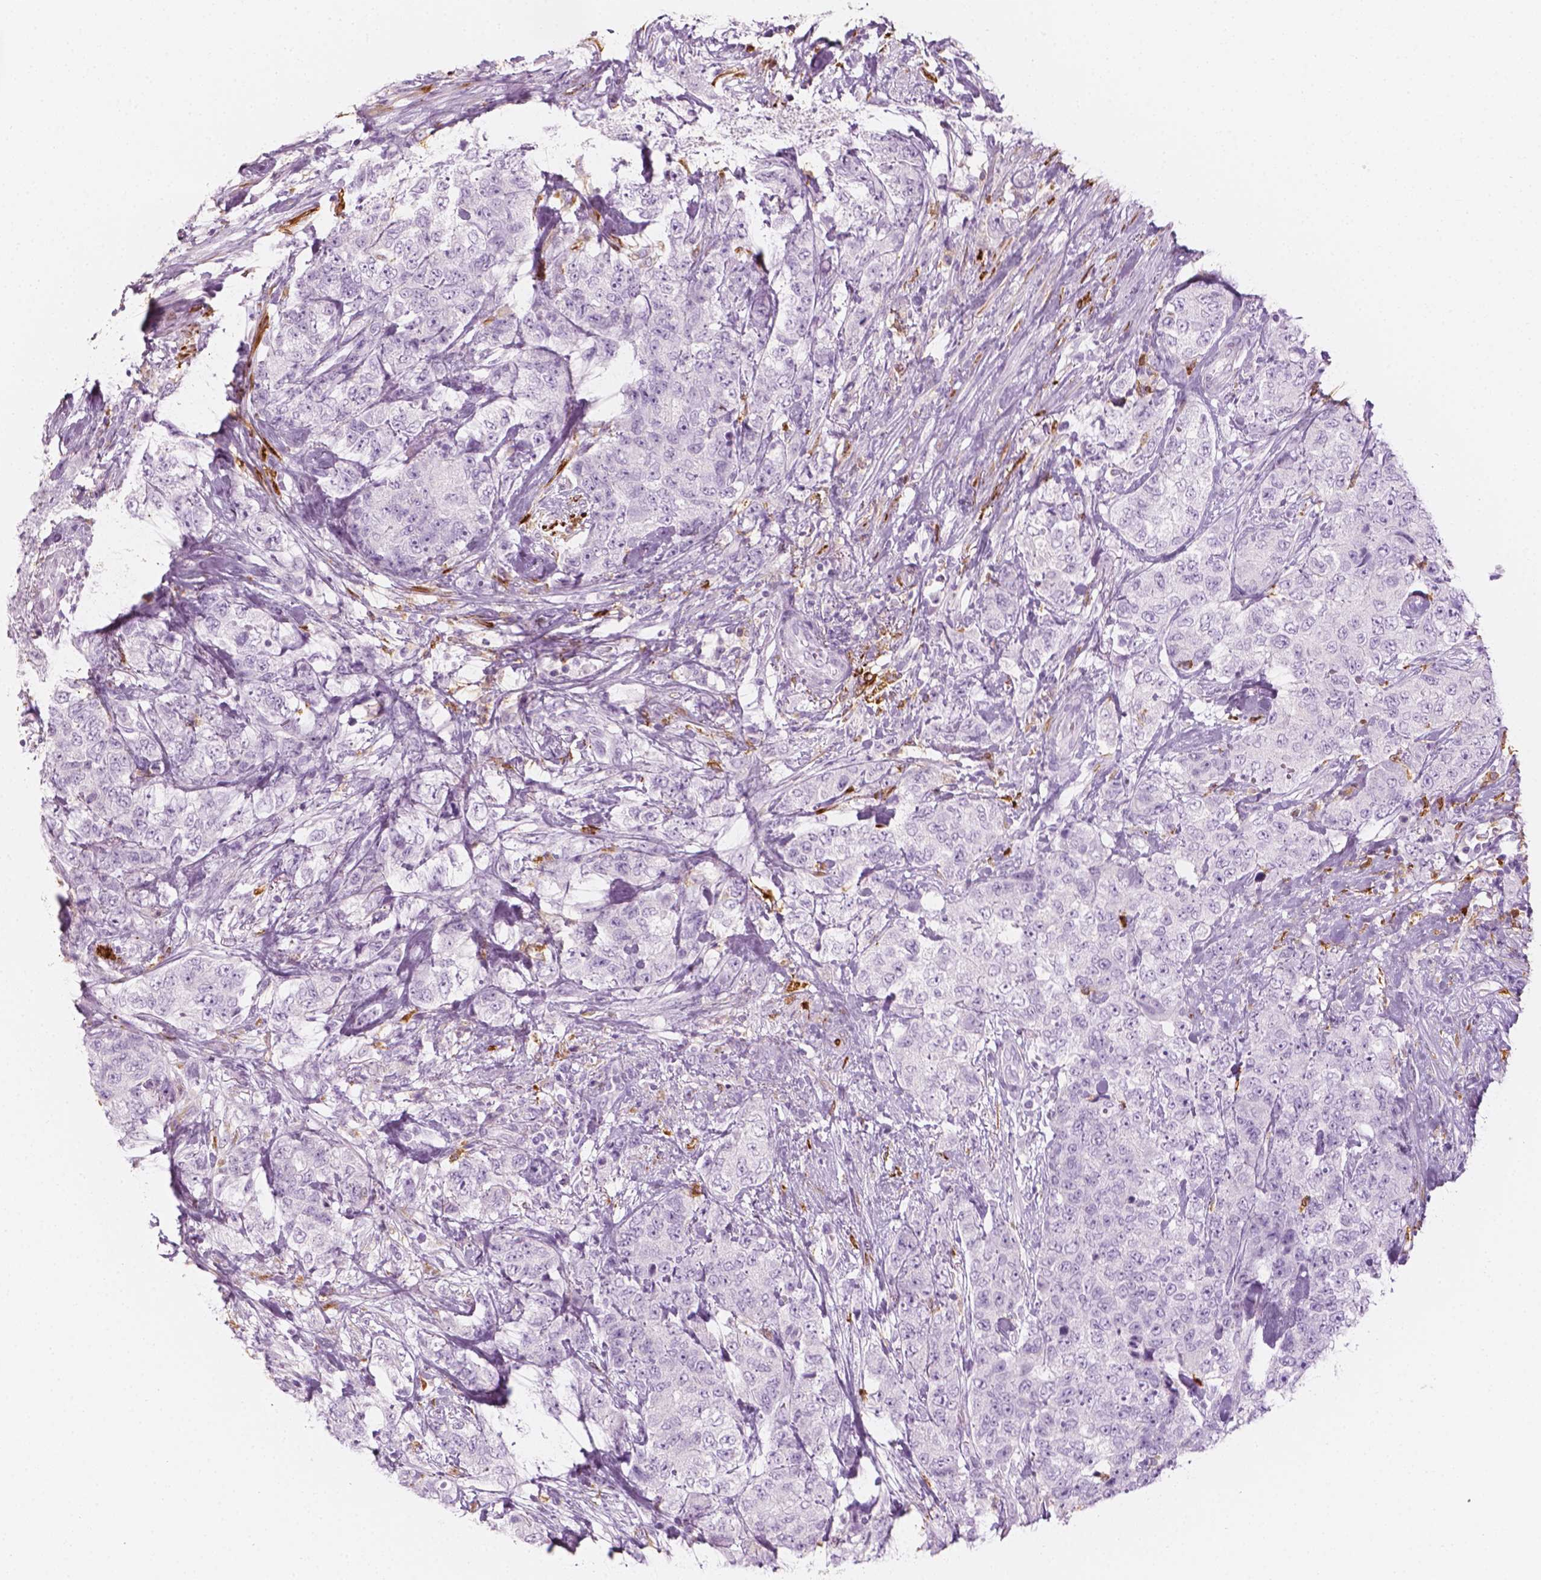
{"staining": {"intensity": "negative", "quantity": "none", "location": "none"}, "tissue": "urothelial cancer", "cell_type": "Tumor cells", "image_type": "cancer", "snomed": [{"axis": "morphology", "description": "Urothelial carcinoma, High grade"}, {"axis": "topography", "description": "Urinary bladder"}], "caption": "Immunohistochemistry (IHC) image of neoplastic tissue: human high-grade urothelial carcinoma stained with DAB (3,3'-diaminobenzidine) reveals no significant protein expression in tumor cells. (Immunohistochemistry, brightfield microscopy, high magnification).", "gene": "CES1", "patient": {"sex": "female", "age": 78}}